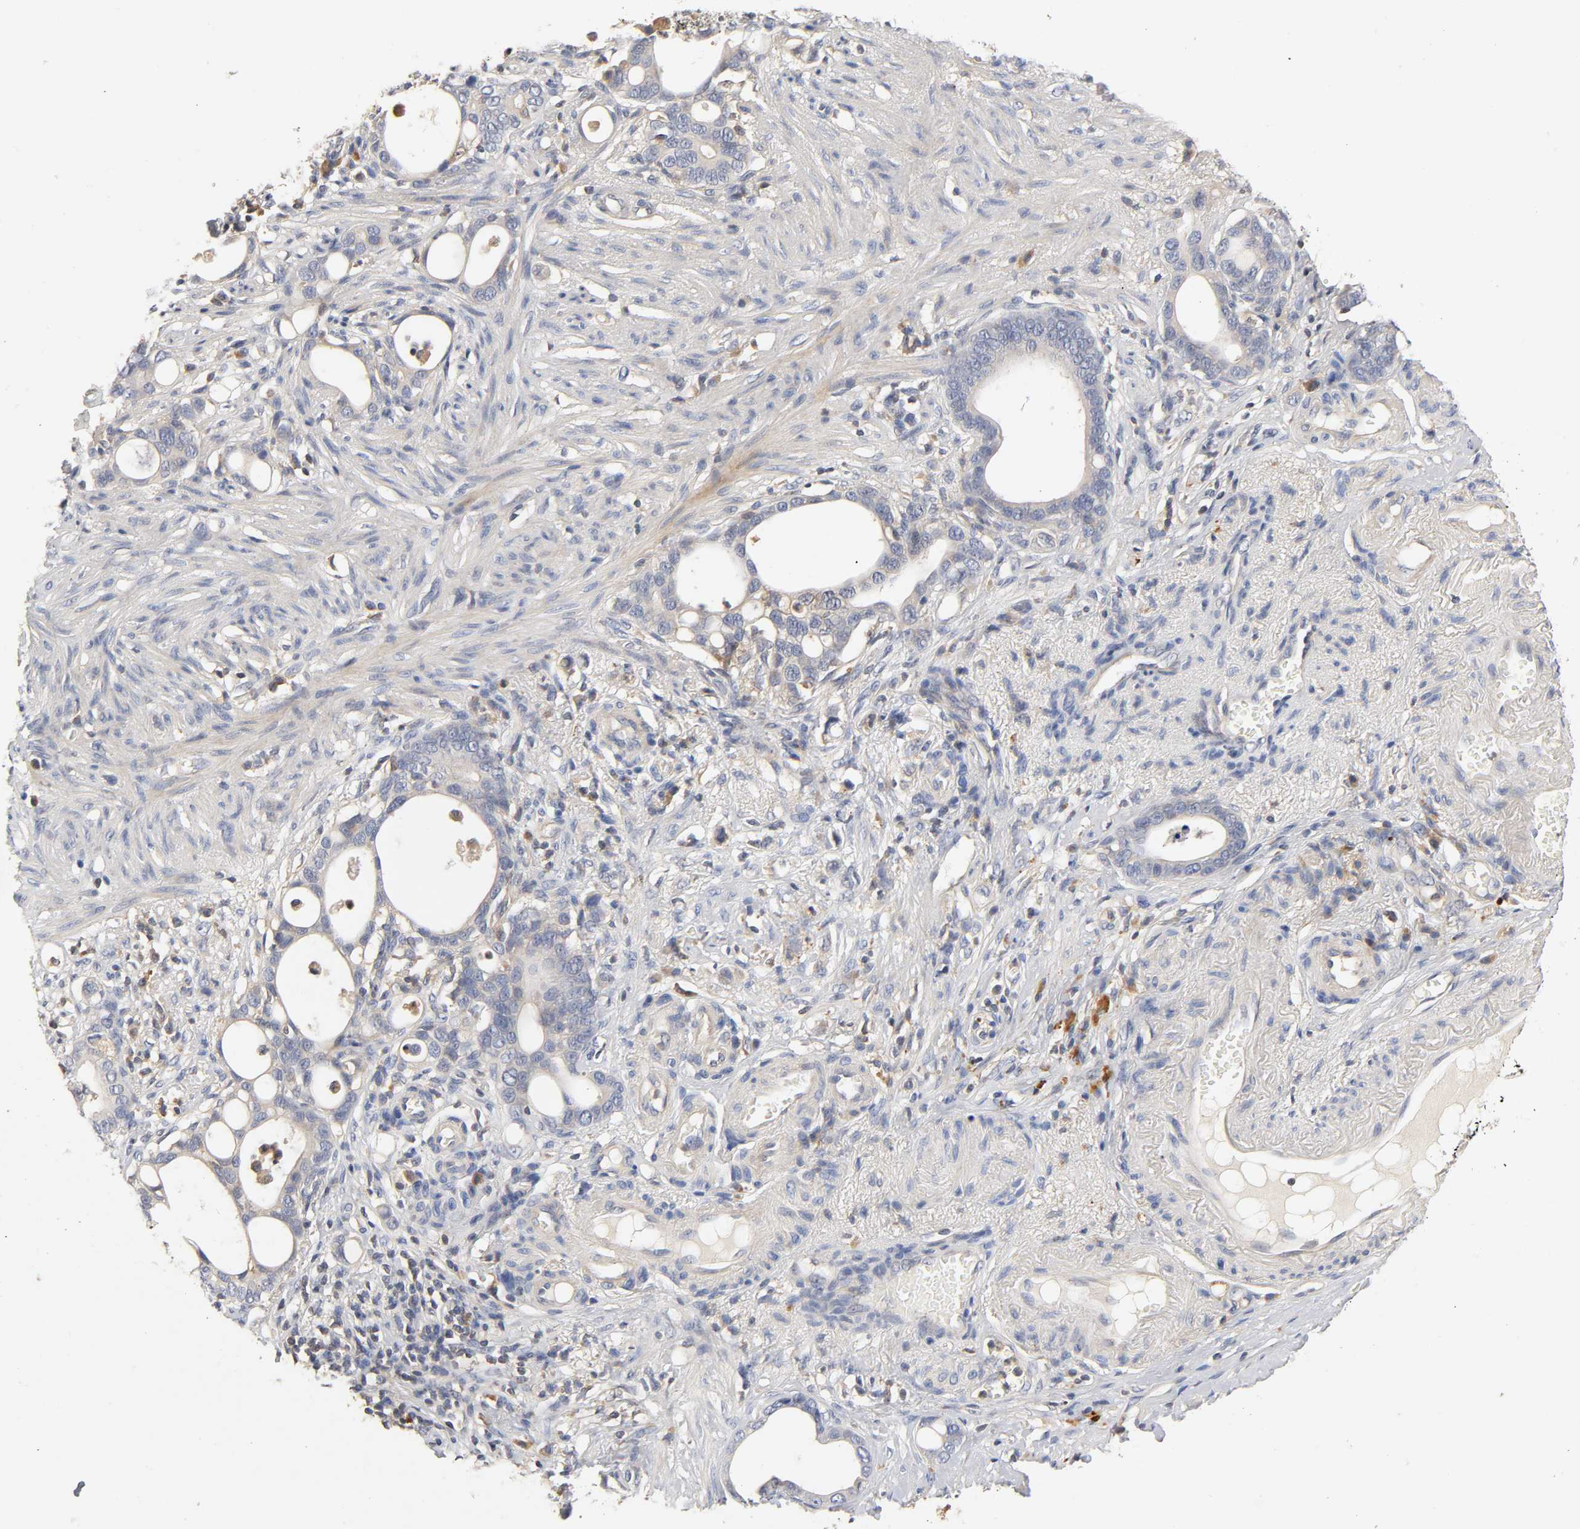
{"staining": {"intensity": "negative", "quantity": "none", "location": "none"}, "tissue": "stomach cancer", "cell_type": "Tumor cells", "image_type": "cancer", "snomed": [{"axis": "morphology", "description": "Adenocarcinoma, NOS"}, {"axis": "topography", "description": "Stomach"}], "caption": "Tumor cells show no significant protein staining in stomach cancer.", "gene": "RHOA", "patient": {"sex": "female", "age": 75}}